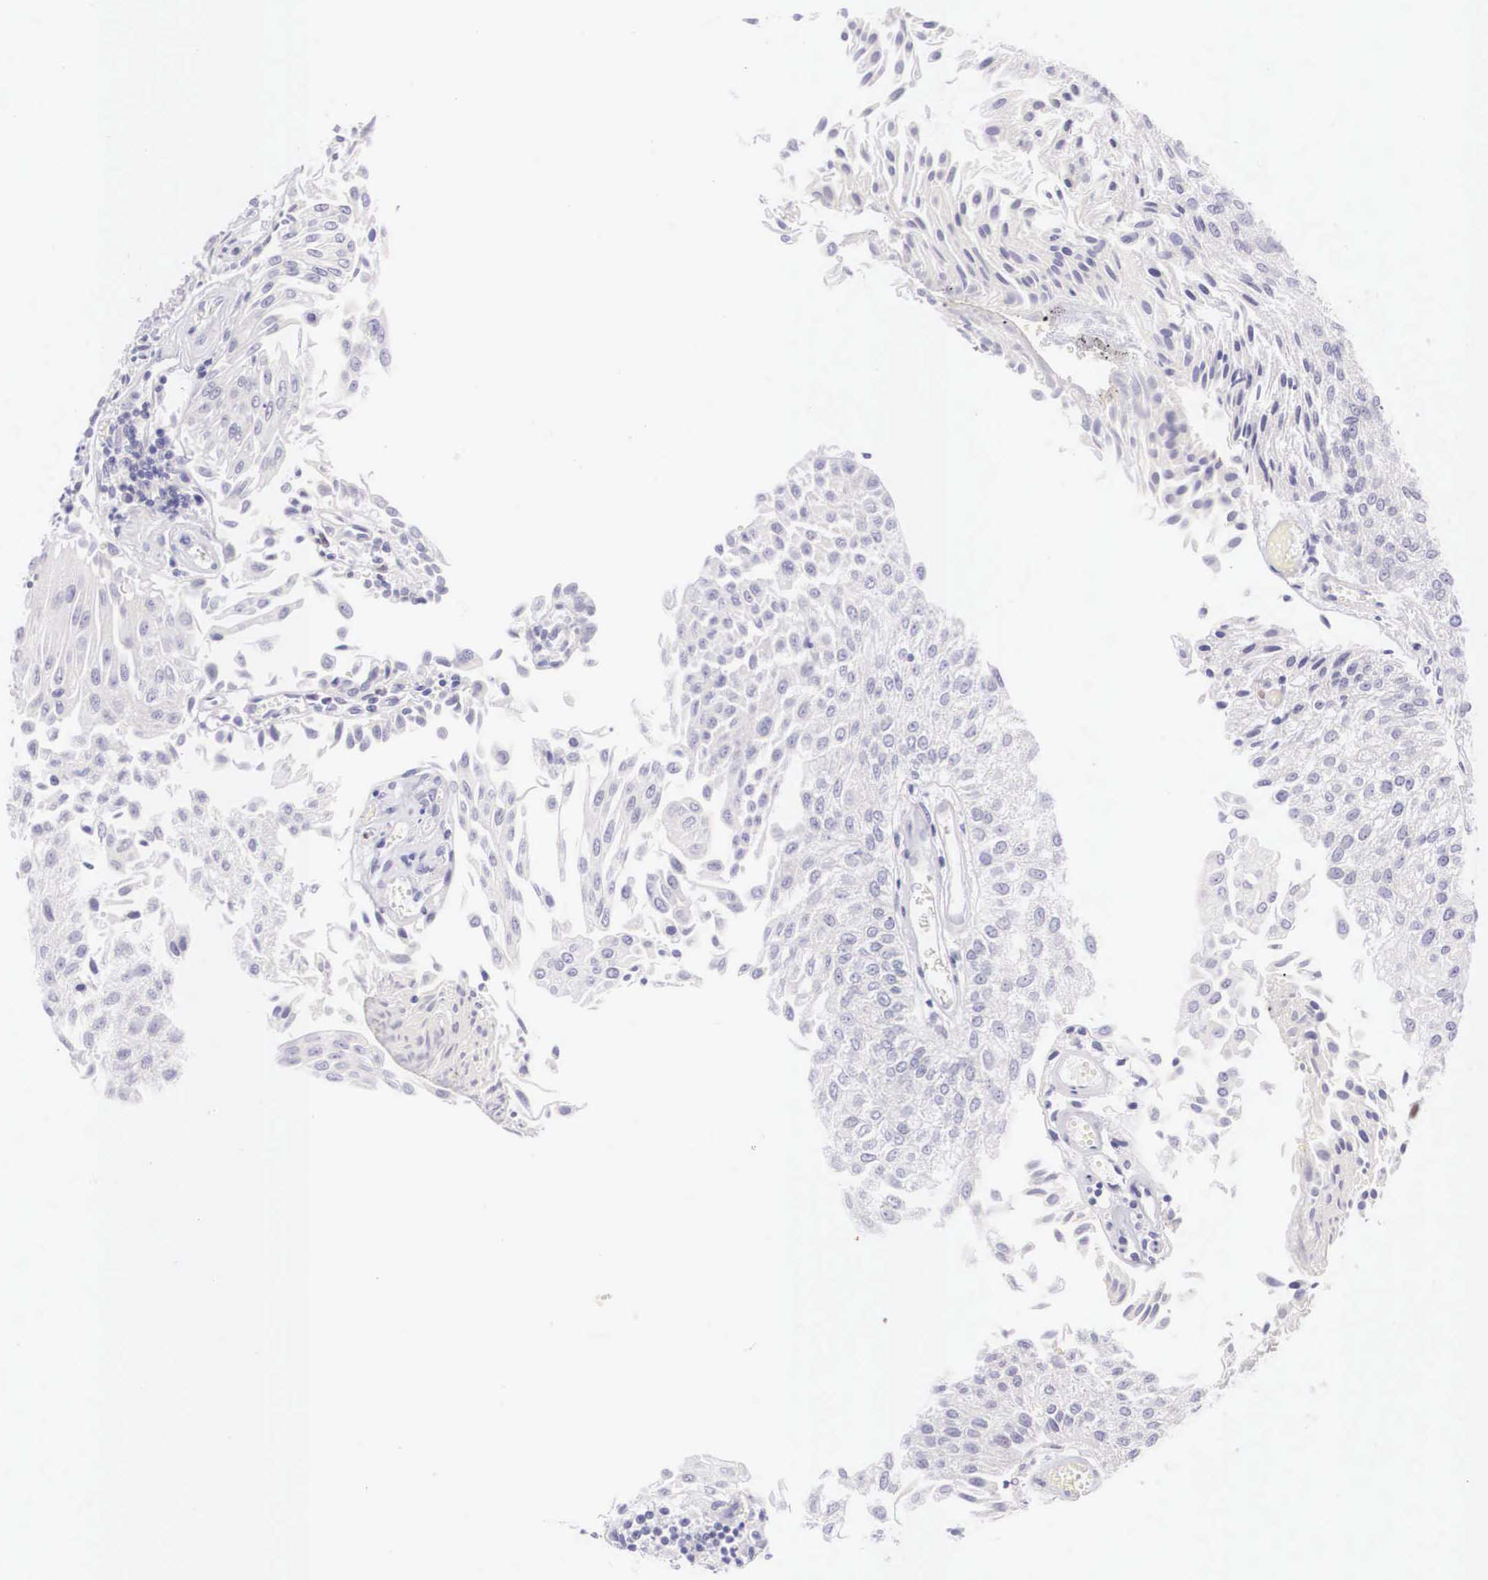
{"staining": {"intensity": "negative", "quantity": "none", "location": "none"}, "tissue": "urothelial cancer", "cell_type": "Tumor cells", "image_type": "cancer", "snomed": [{"axis": "morphology", "description": "Urothelial carcinoma, Low grade"}, {"axis": "topography", "description": "Urinary bladder"}], "caption": "Immunohistochemical staining of low-grade urothelial carcinoma demonstrates no significant positivity in tumor cells.", "gene": "BCL6", "patient": {"sex": "male", "age": 86}}